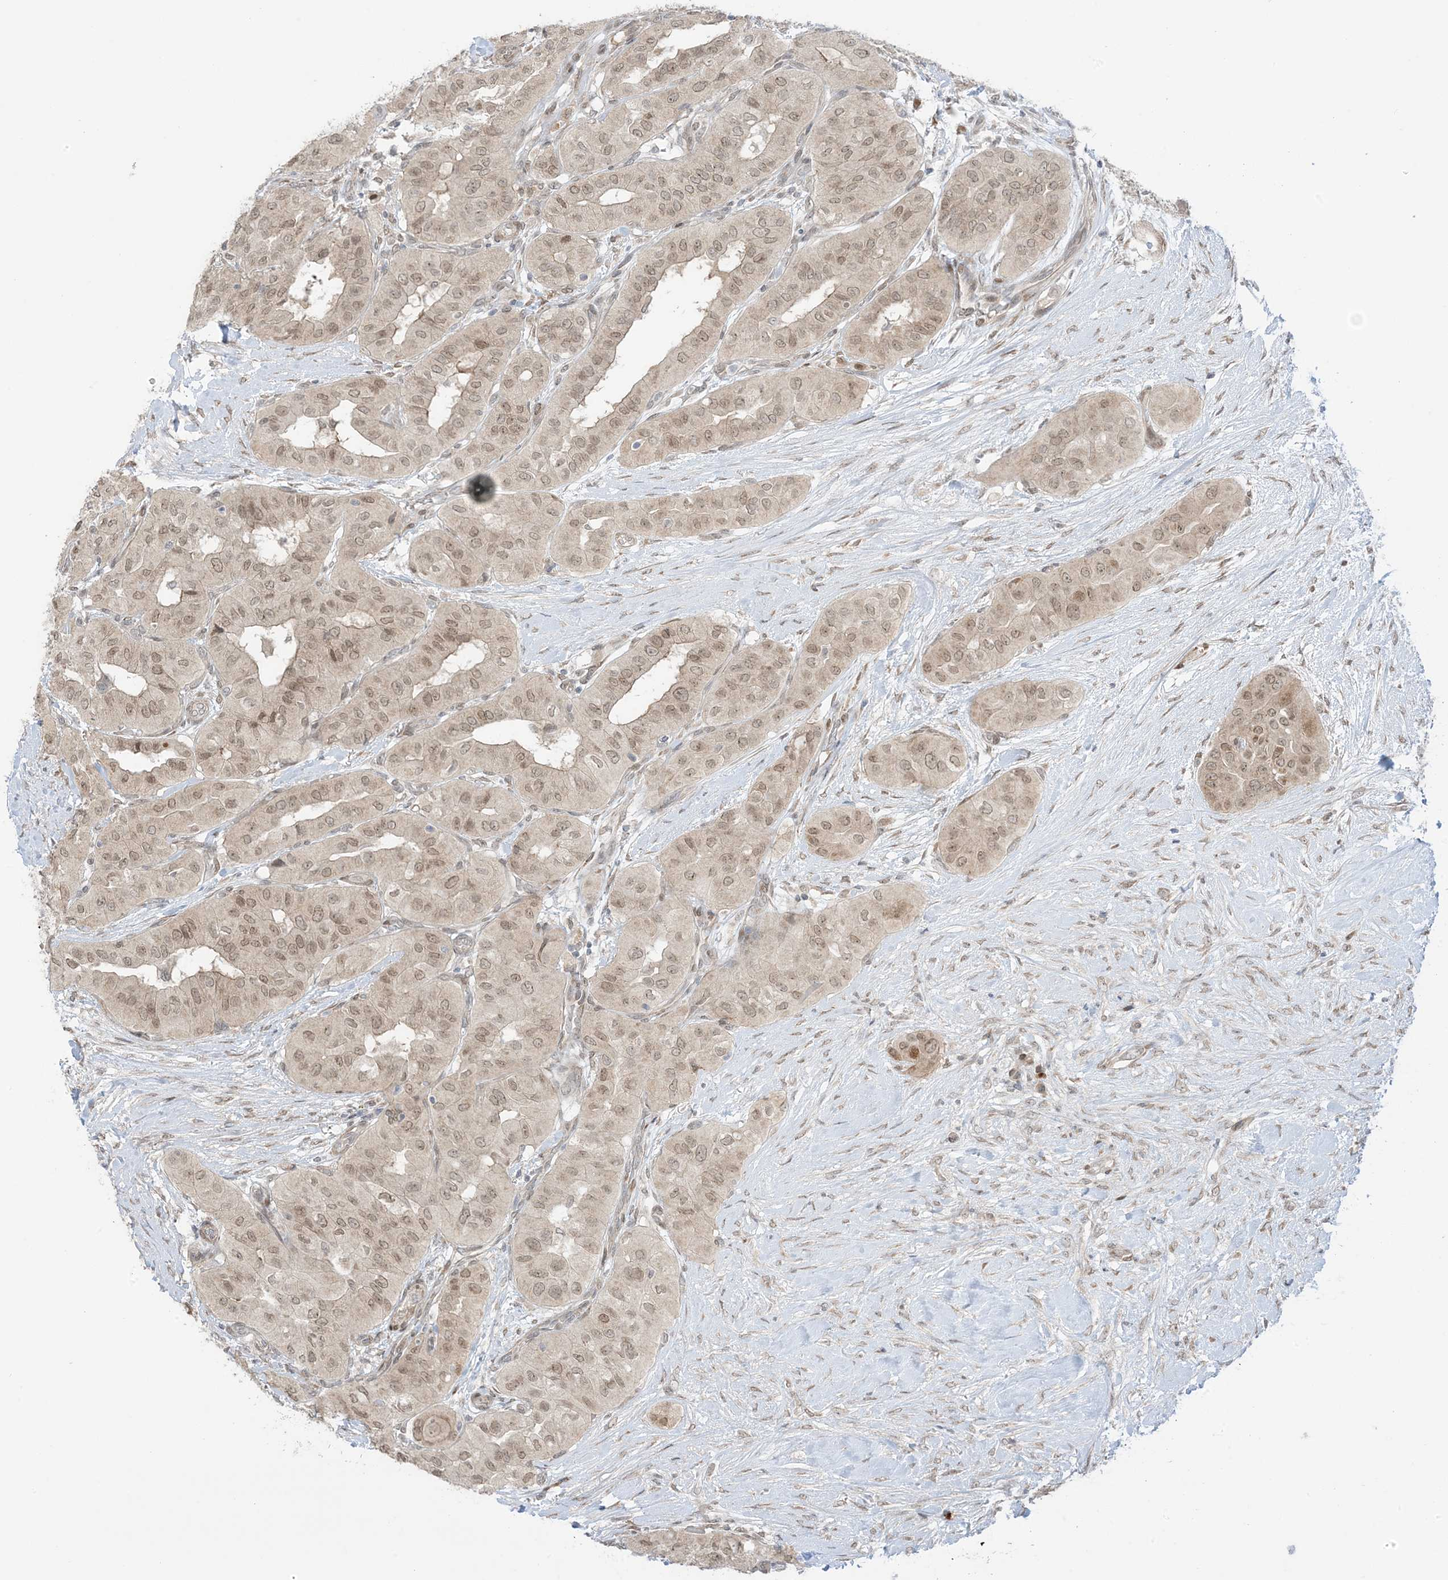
{"staining": {"intensity": "moderate", "quantity": ">75%", "location": "cytoplasmic/membranous,nuclear"}, "tissue": "thyroid cancer", "cell_type": "Tumor cells", "image_type": "cancer", "snomed": [{"axis": "morphology", "description": "Papillary adenocarcinoma, NOS"}, {"axis": "topography", "description": "Thyroid gland"}], "caption": "Immunohistochemical staining of thyroid papillary adenocarcinoma demonstrates moderate cytoplasmic/membranous and nuclear protein positivity in about >75% of tumor cells. The protein of interest is shown in brown color, while the nuclei are stained blue.", "gene": "UBE2E2", "patient": {"sex": "female", "age": 59}}